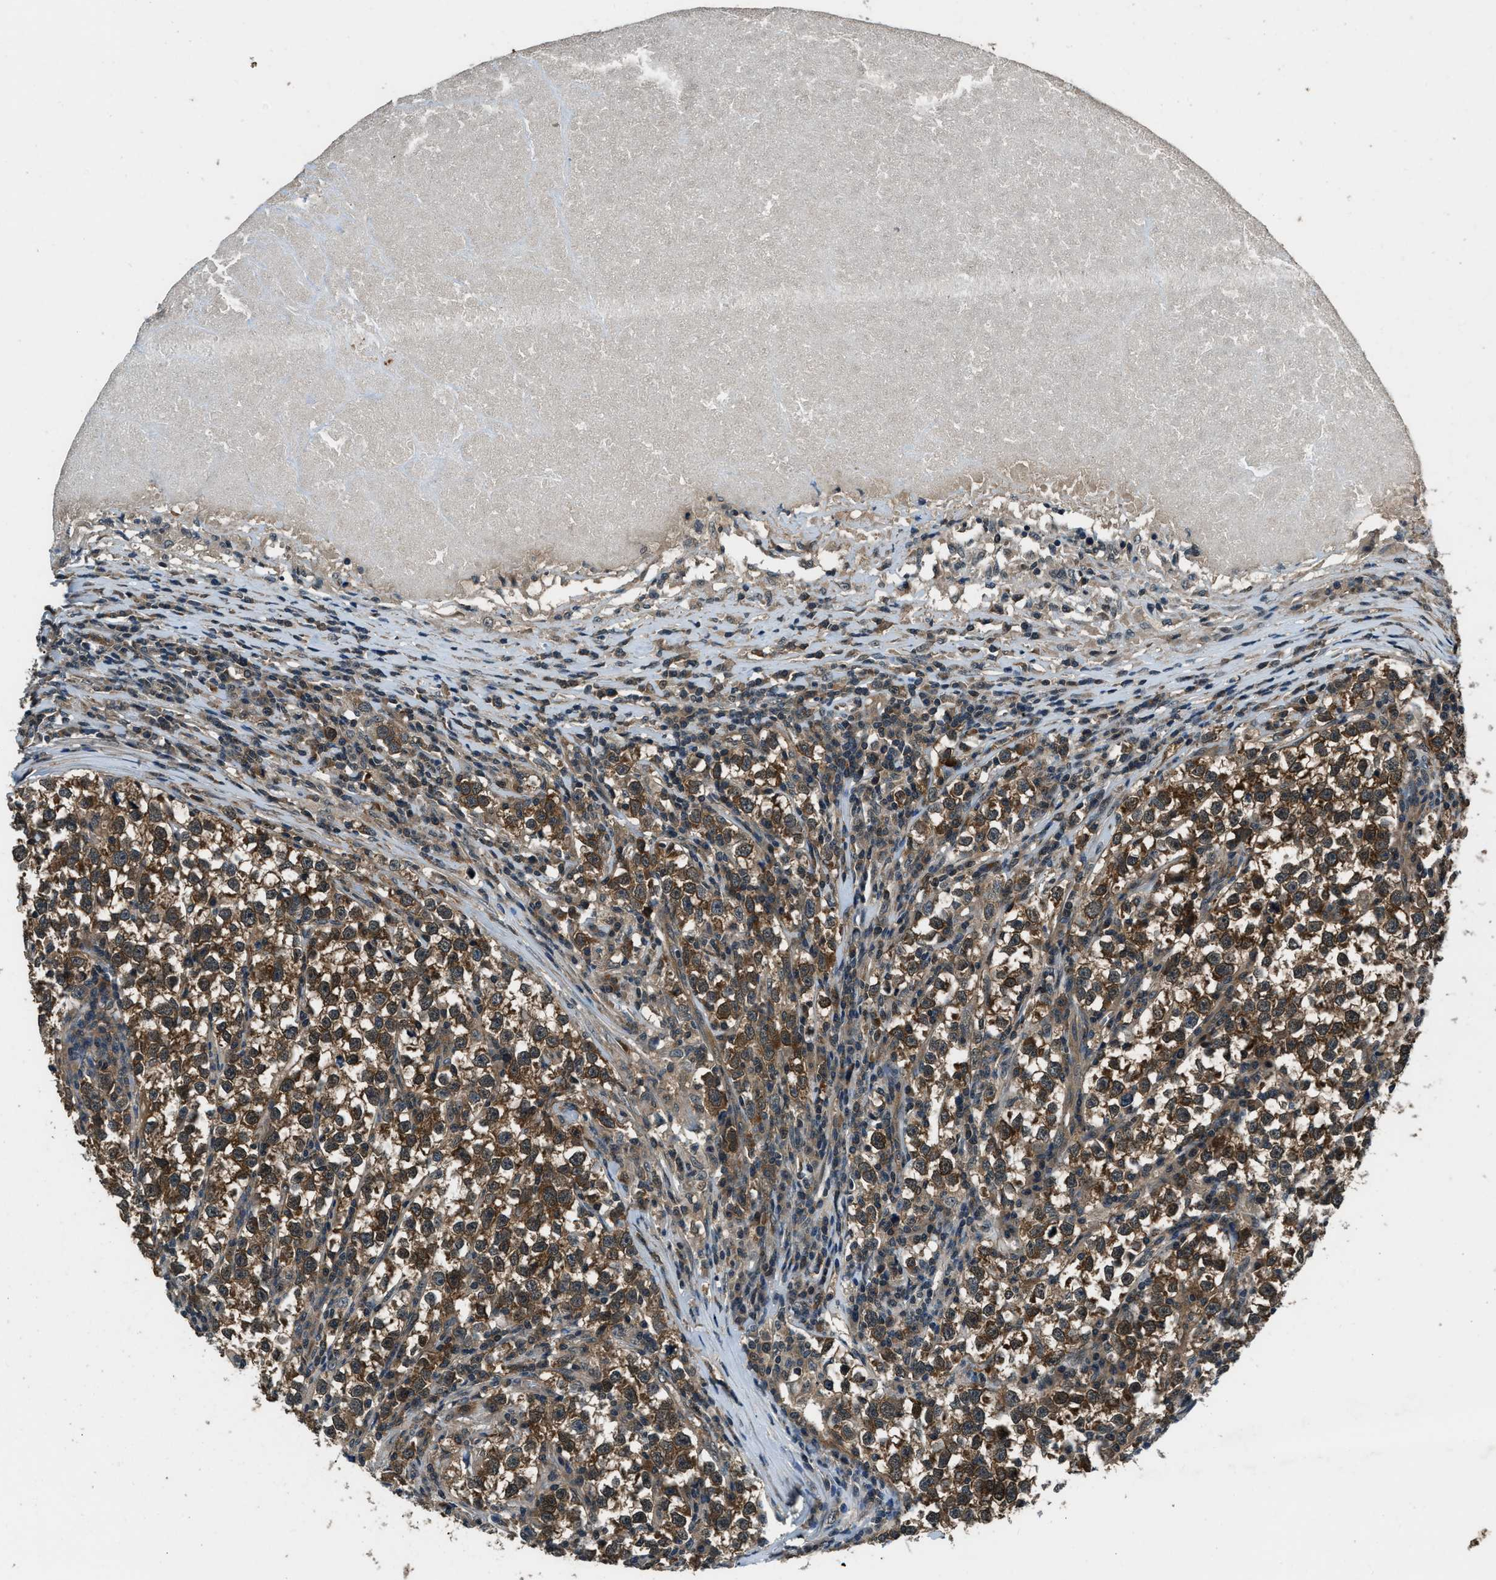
{"staining": {"intensity": "moderate", "quantity": ">75%", "location": "cytoplasmic/membranous"}, "tissue": "testis cancer", "cell_type": "Tumor cells", "image_type": "cancer", "snomed": [{"axis": "morphology", "description": "Normal tissue, NOS"}, {"axis": "morphology", "description": "Seminoma, NOS"}, {"axis": "topography", "description": "Testis"}], "caption": "This image shows immunohistochemistry (IHC) staining of testis seminoma, with medium moderate cytoplasmic/membranous staining in about >75% of tumor cells.", "gene": "NUDCD3", "patient": {"sex": "male", "age": 43}}